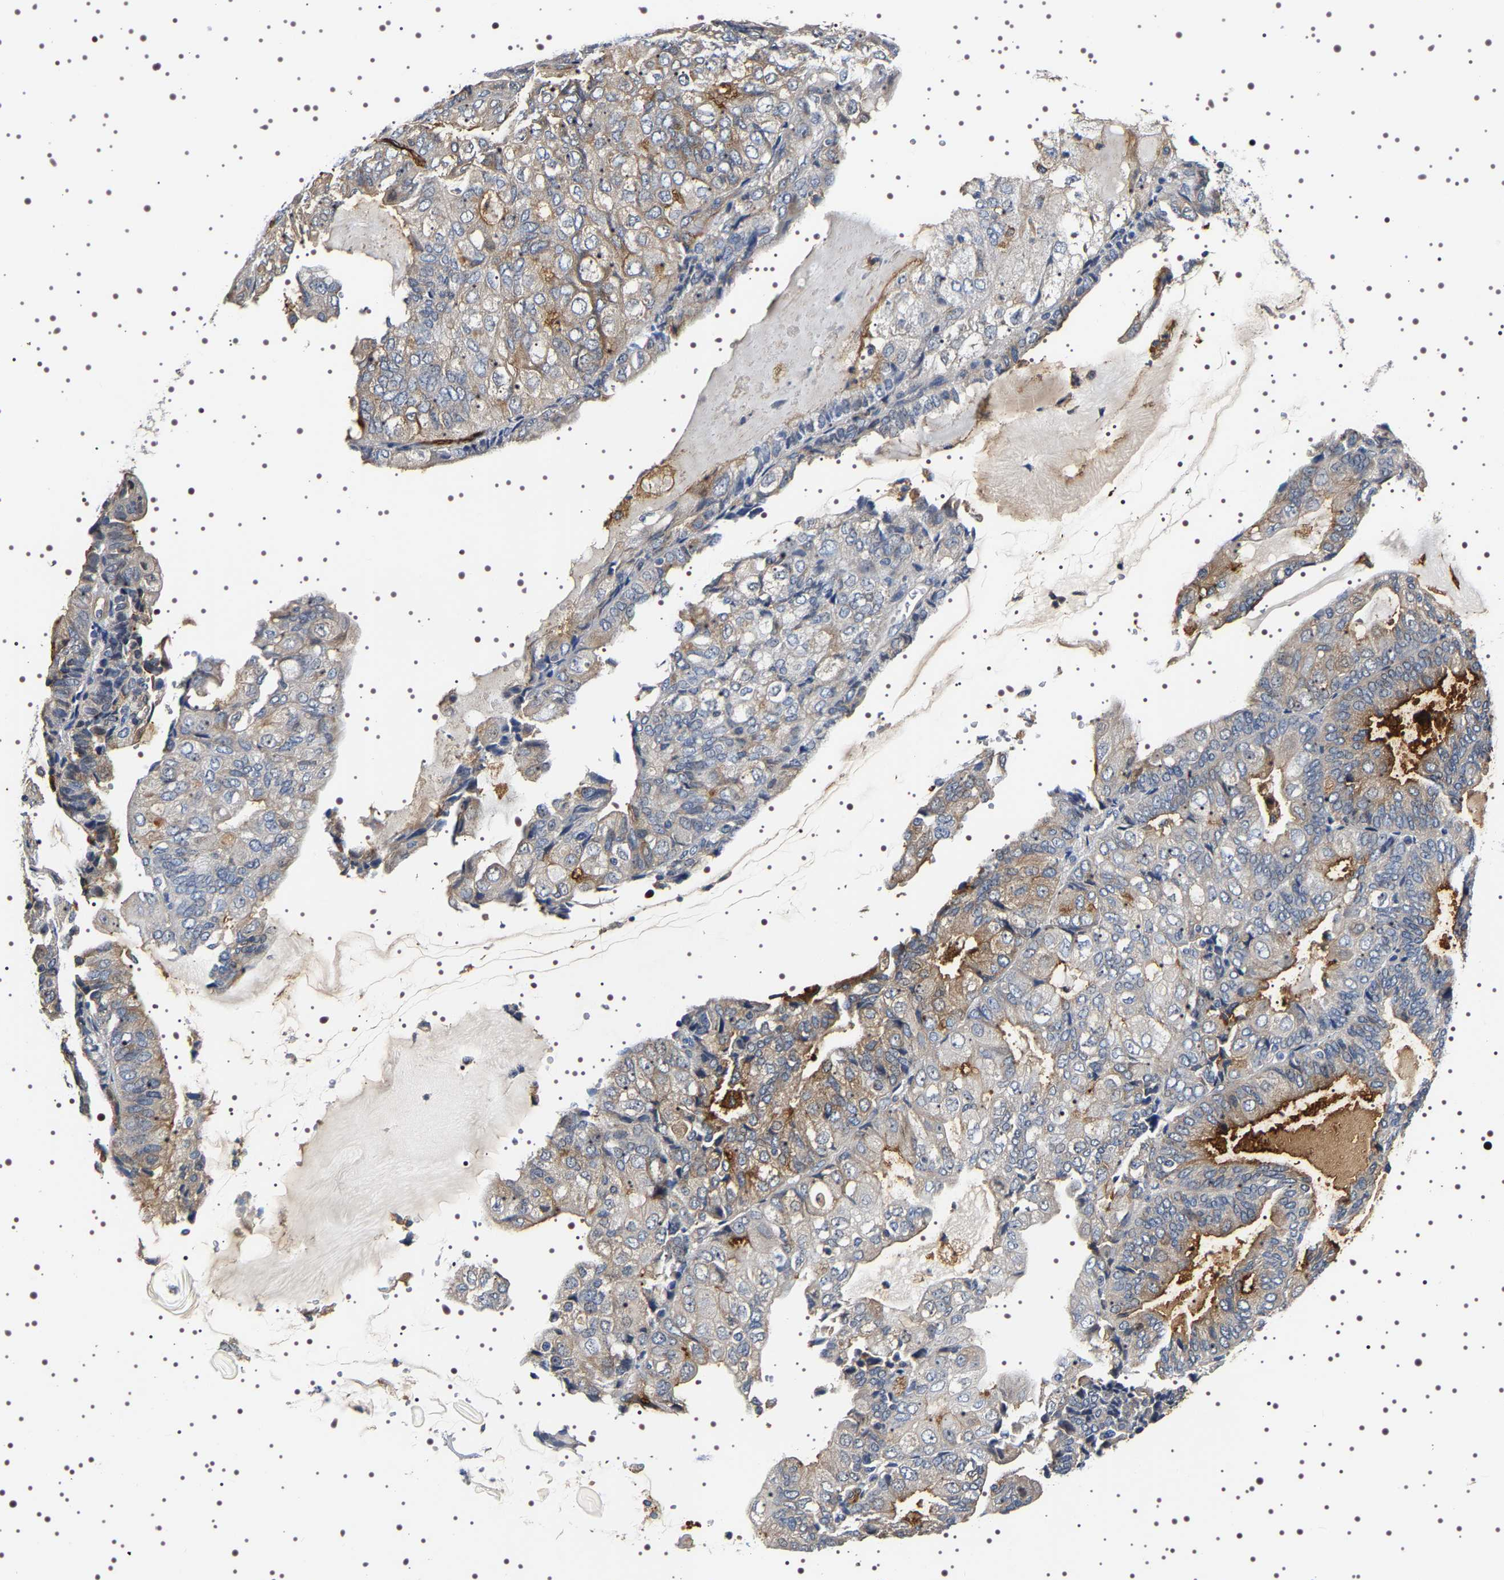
{"staining": {"intensity": "moderate", "quantity": "<25%", "location": "cytoplasmic/membranous"}, "tissue": "endometrial cancer", "cell_type": "Tumor cells", "image_type": "cancer", "snomed": [{"axis": "morphology", "description": "Adenocarcinoma, NOS"}, {"axis": "topography", "description": "Endometrium"}], "caption": "Immunohistochemistry (DAB (3,3'-diaminobenzidine)) staining of endometrial cancer (adenocarcinoma) displays moderate cytoplasmic/membranous protein expression in about <25% of tumor cells.", "gene": "ALPL", "patient": {"sex": "female", "age": 81}}